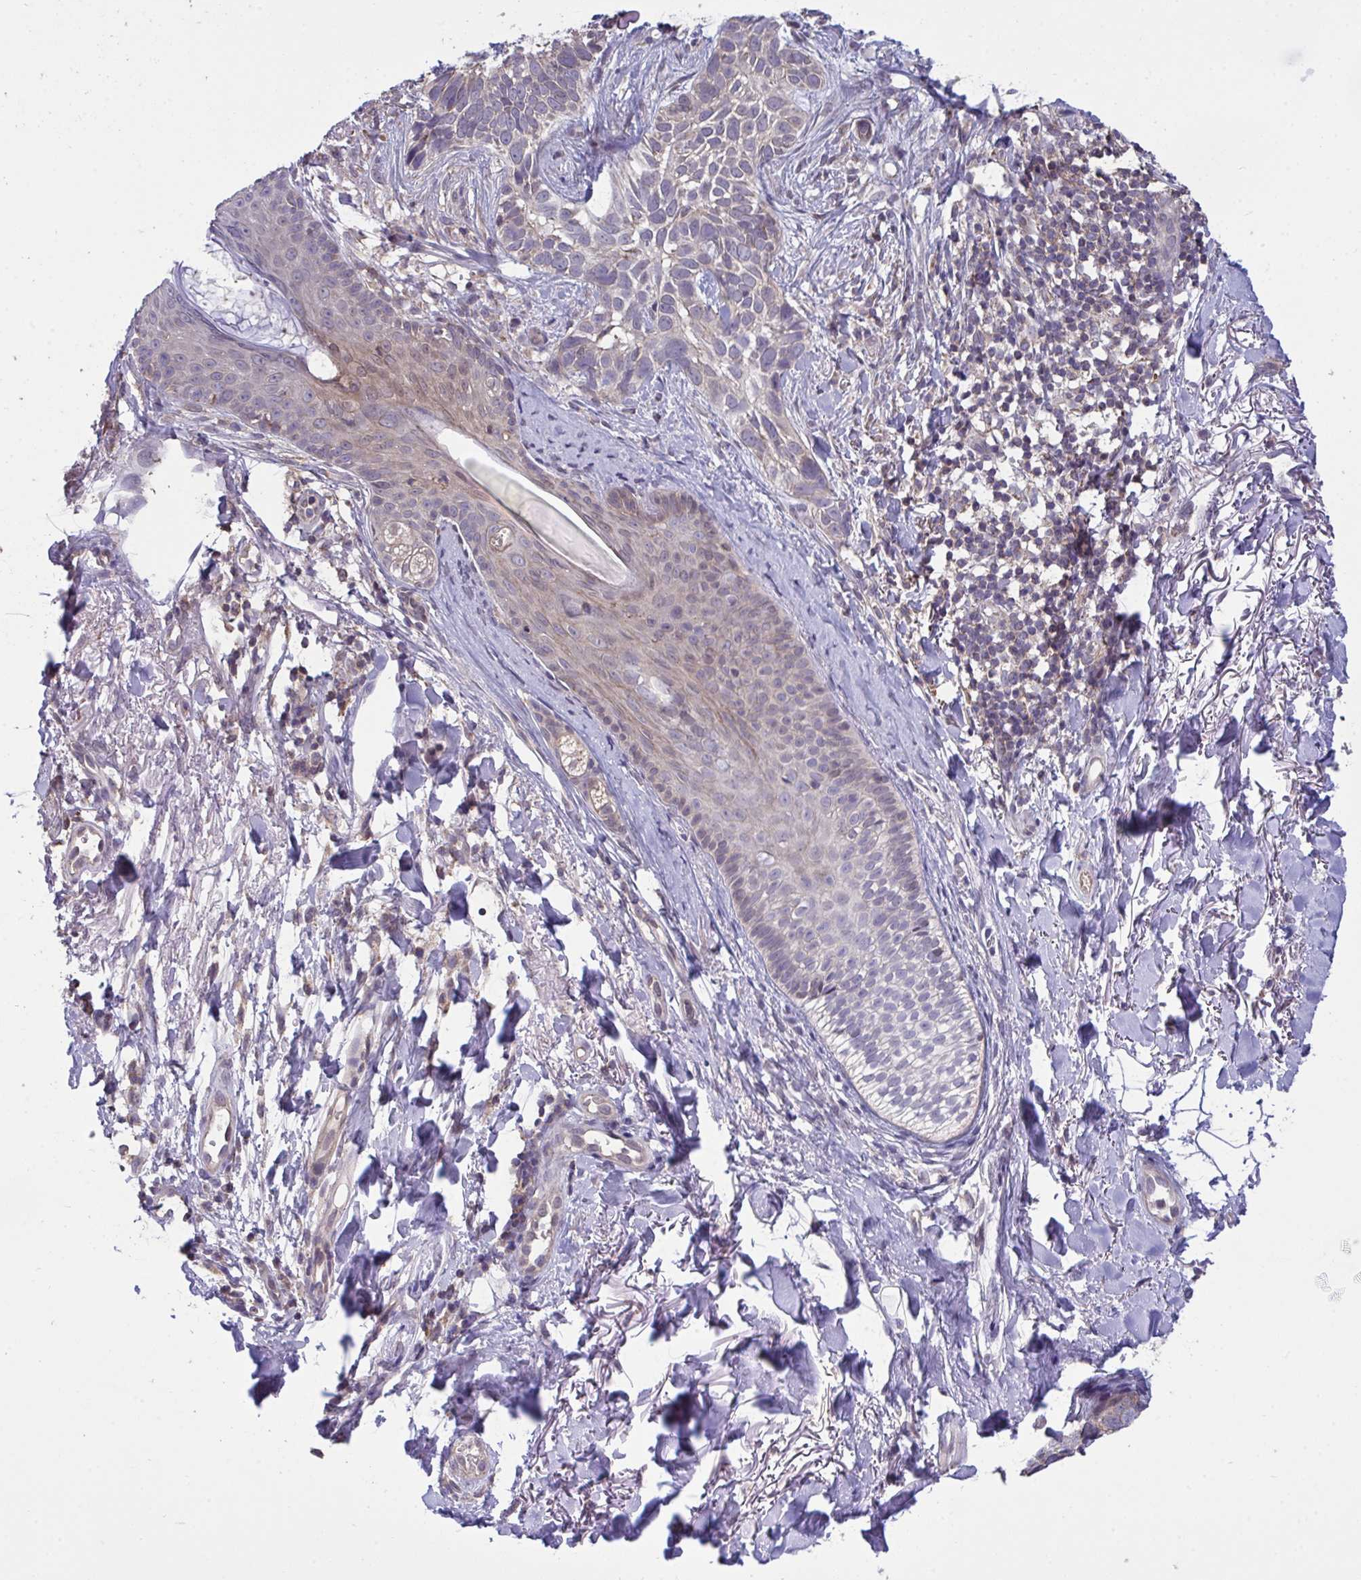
{"staining": {"intensity": "negative", "quantity": "none", "location": "none"}, "tissue": "skin cancer", "cell_type": "Tumor cells", "image_type": "cancer", "snomed": [{"axis": "morphology", "description": "Basal cell carcinoma"}, {"axis": "topography", "description": "Skin"}, {"axis": "topography", "description": "Skin of face"}], "caption": "Skin cancer (basal cell carcinoma) stained for a protein using immunohistochemistry (IHC) reveals no positivity tumor cells.", "gene": "PPM1H", "patient": {"sex": "female", "age": 90}}